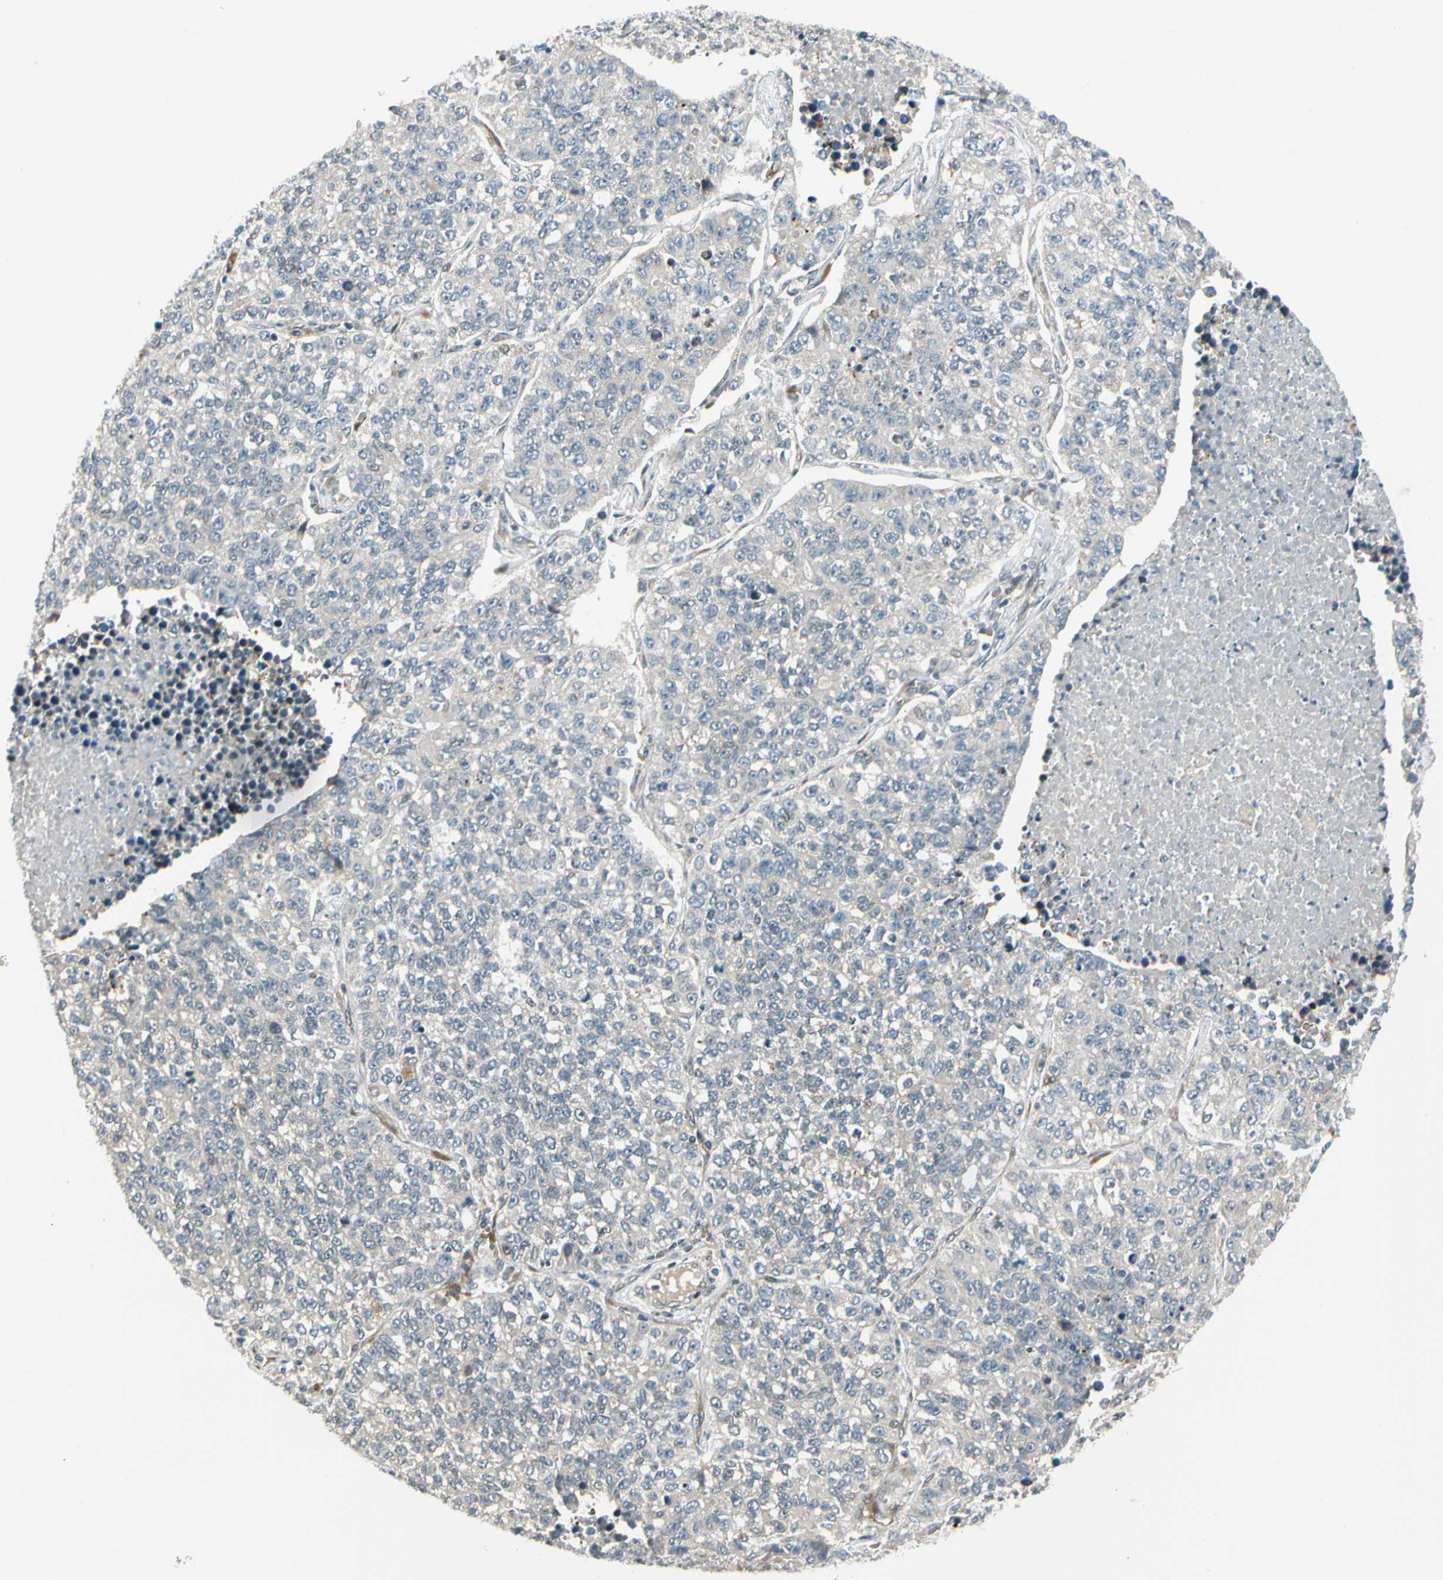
{"staining": {"intensity": "negative", "quantity": "none", "location": "none"}, "tissue": "lung cancer", "cell_type": "Tumor cells", "image_type": "cancer", "snomed": [{"axis": "morphology", "description": "Adenocarcinoma, NOS"}, {"axis": "topography", "description": "Lung"}], "caption": "The micrograph reveals no significant expression in tumor cells of lung cancer (adenocarcinoma).", "gene": "TRIO", "patient": {"sex": "male", "age": 49}}